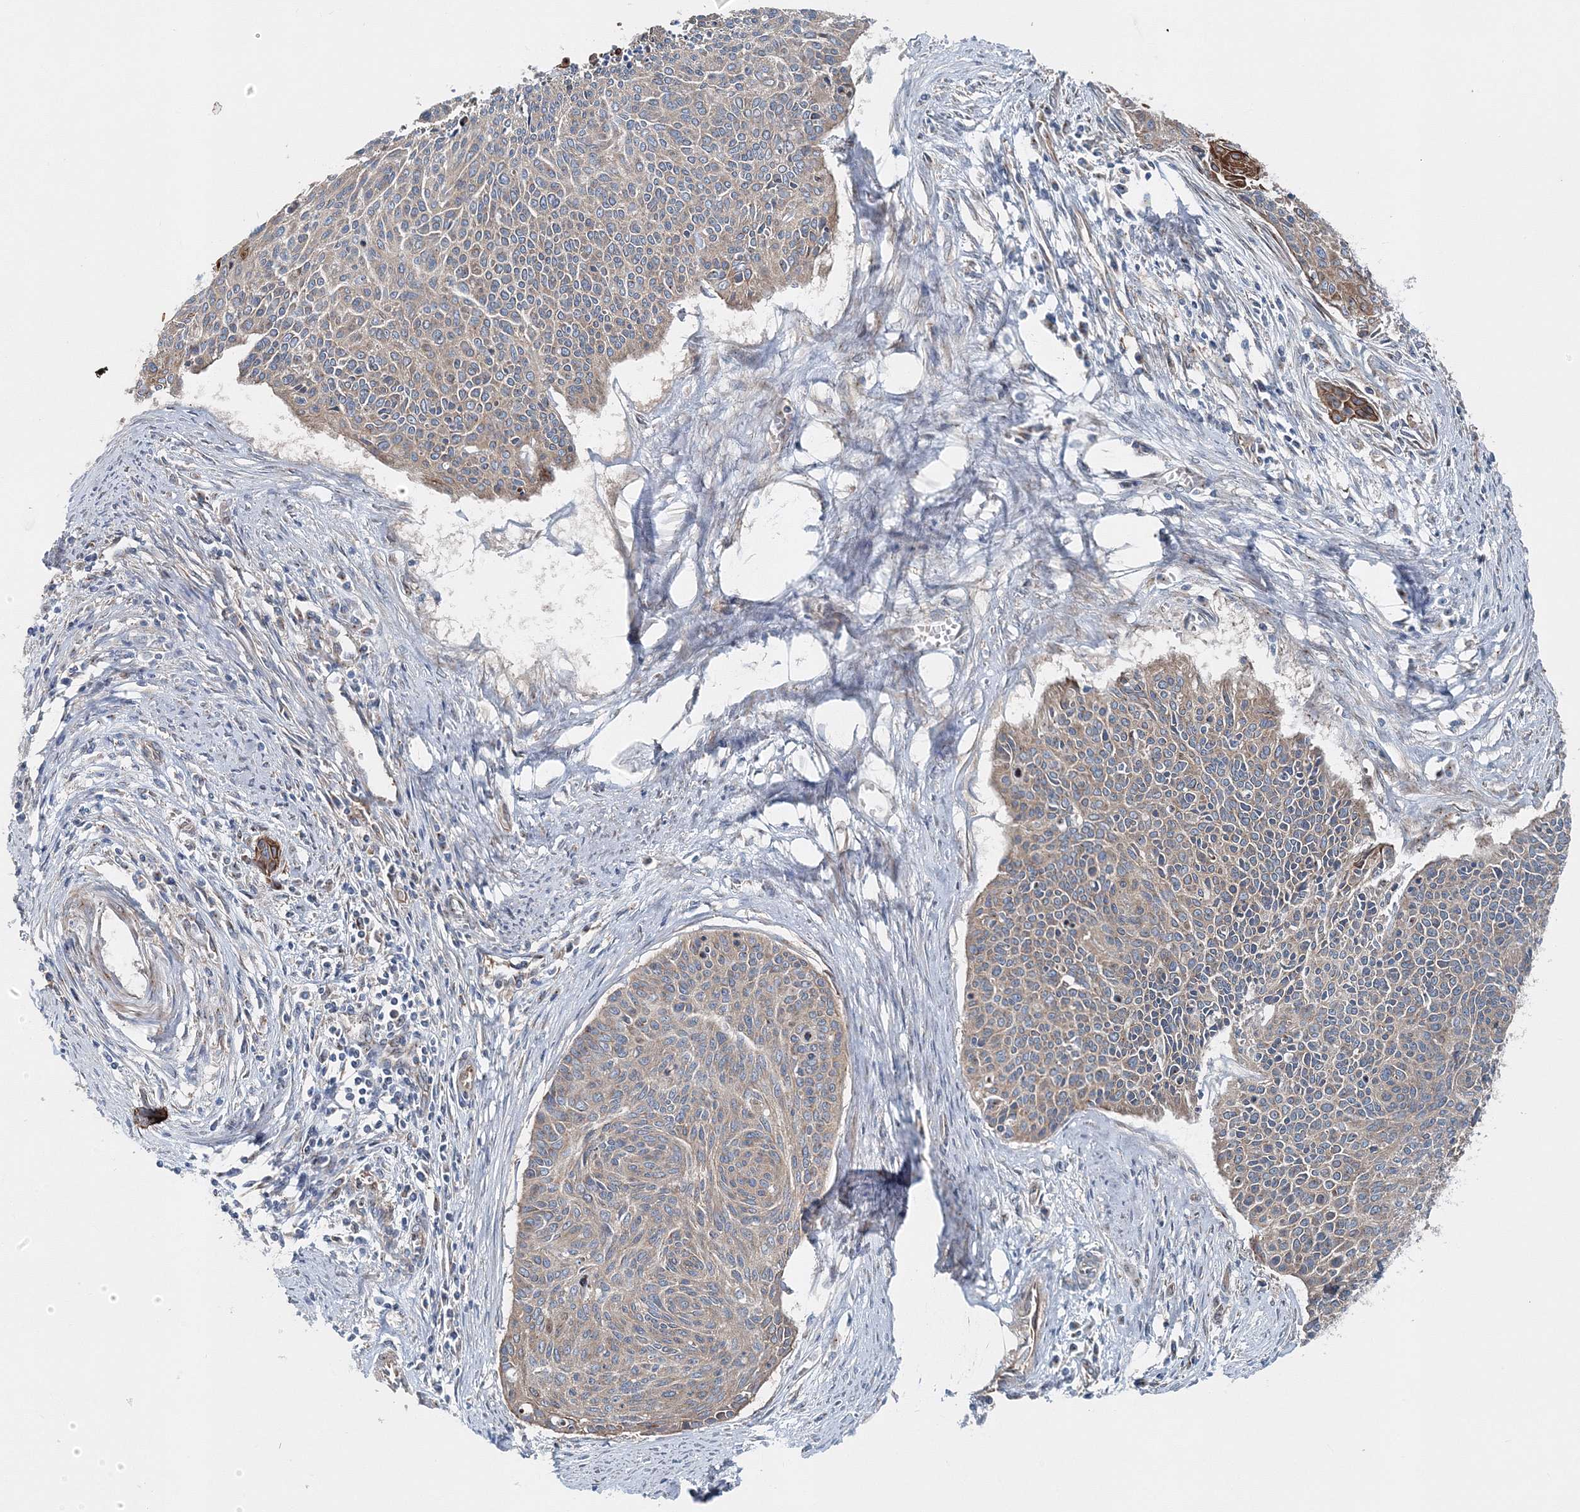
{"staining": {"intensity": "strong", "quantity": "25%-75%", "location": "cytoplasmic/membranous"}, "tissue": "cervical cancer", "cell_type": "Tumor cells", "image_type": "cancer", "snomed": [{"axis": "morphology", "description": "Squamous cell carcinoma, NOS"}, {"axis": "topography", "description": "Cervix"}], "caption": "About 25%-75% of tumor cells in human cervical squamous cell carcinoma demonstrate strong cytoplasmic/membranous protein staining as visualized by brown immunohistochemical staining.", "gene": "MPHOSPH9", "patient": {"sex": "female", "age": 55}}